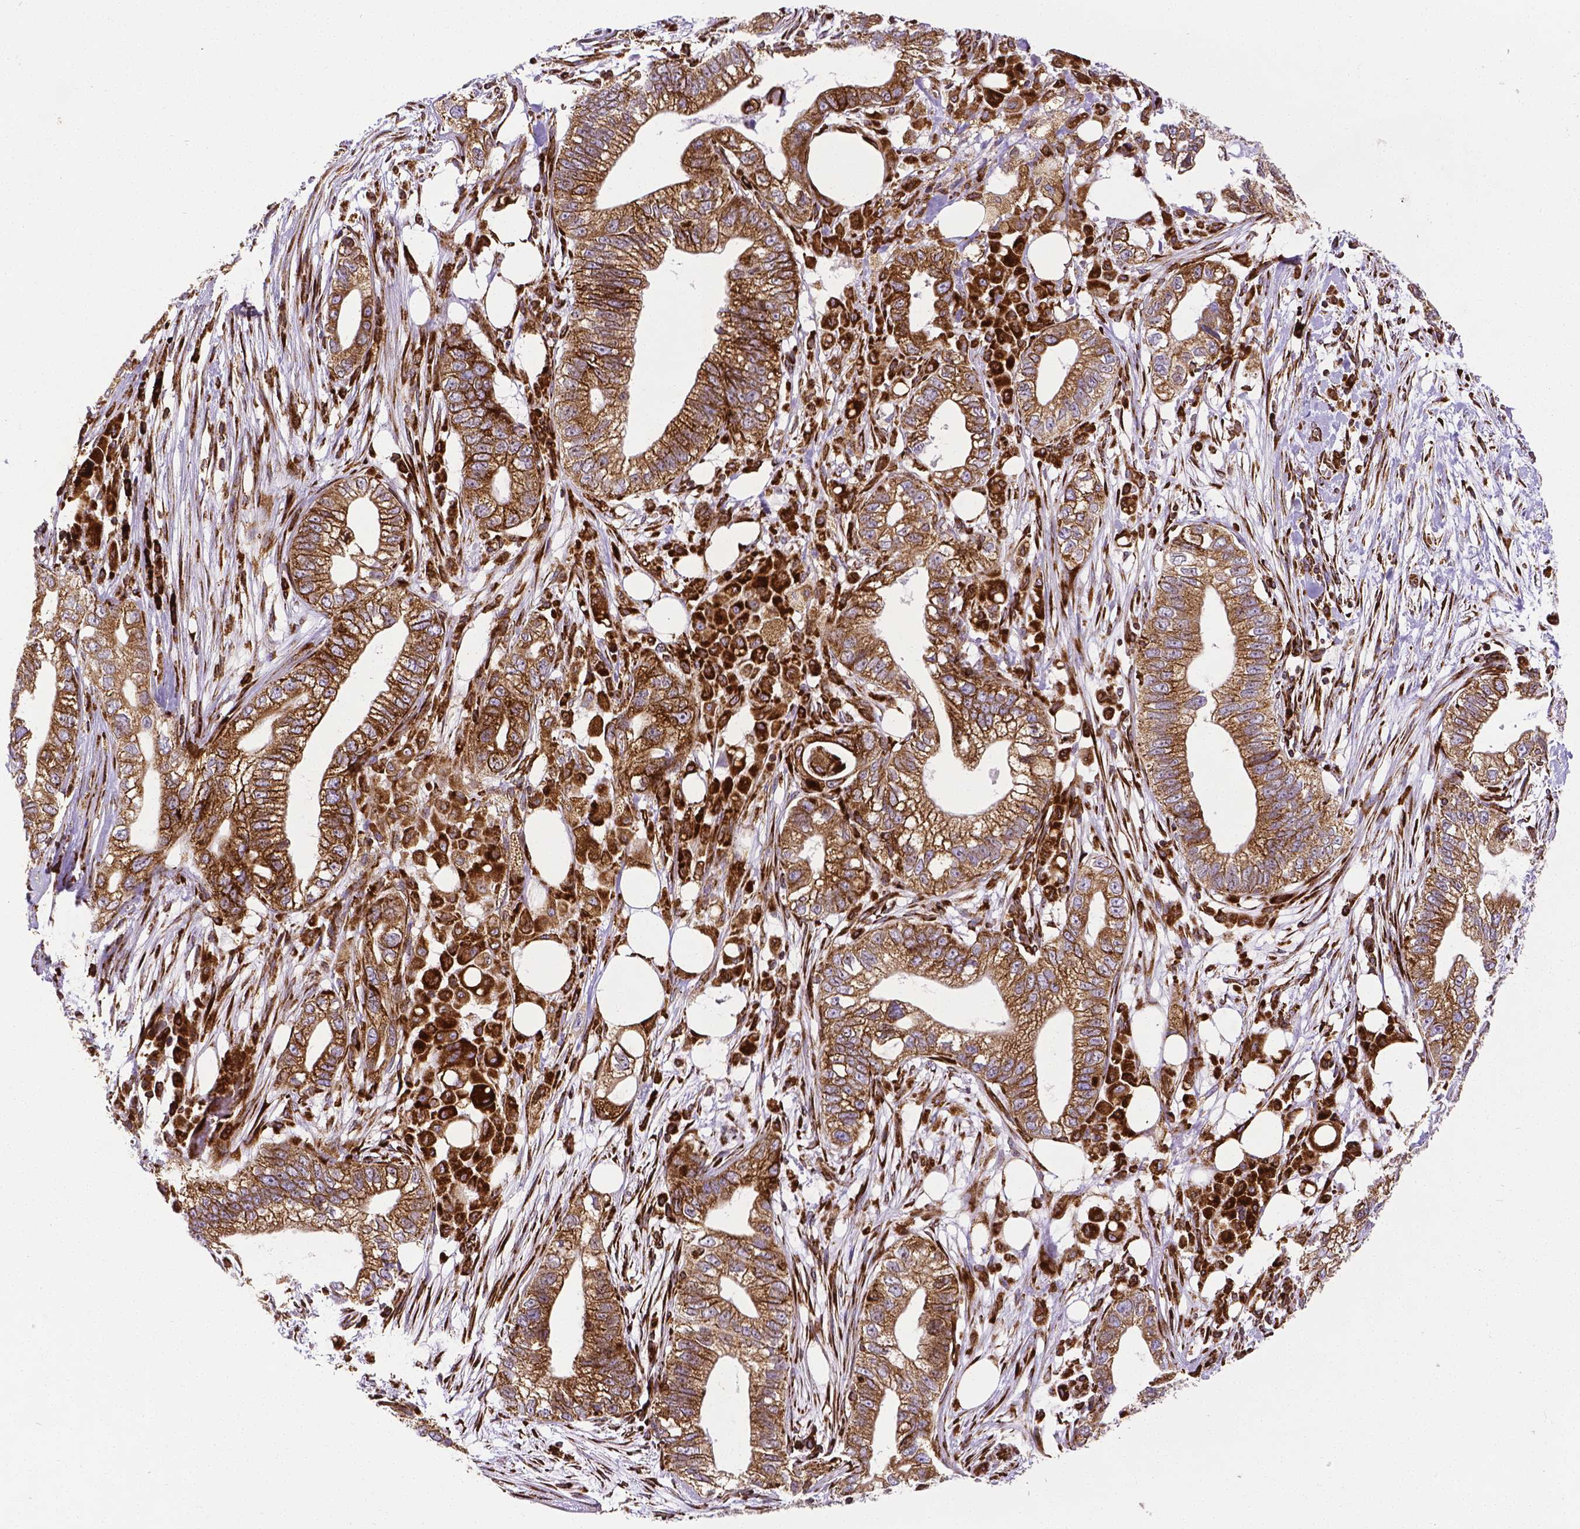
{"staining": {"intensity": "strong", "quantity": ">75%", "location": "cytoplasmic/membranous"}, "tissue": "pancreatic cancer", "cell_type": "Tumor cells", "image_type": "cancer", "snomed": [{"axis": "morphology", "description": "Adenocarcinoma, NOS"}, {"axis": "topography", "description": "Pancreas"}], "caption": "Human pancreatic cancer stained for a protein (brown) displays strong cytoplasmic/membranous positive expression in about >75% of tumor cells.", "gene": "MTDH", "patient": {"sex": "male", "age": 70}}